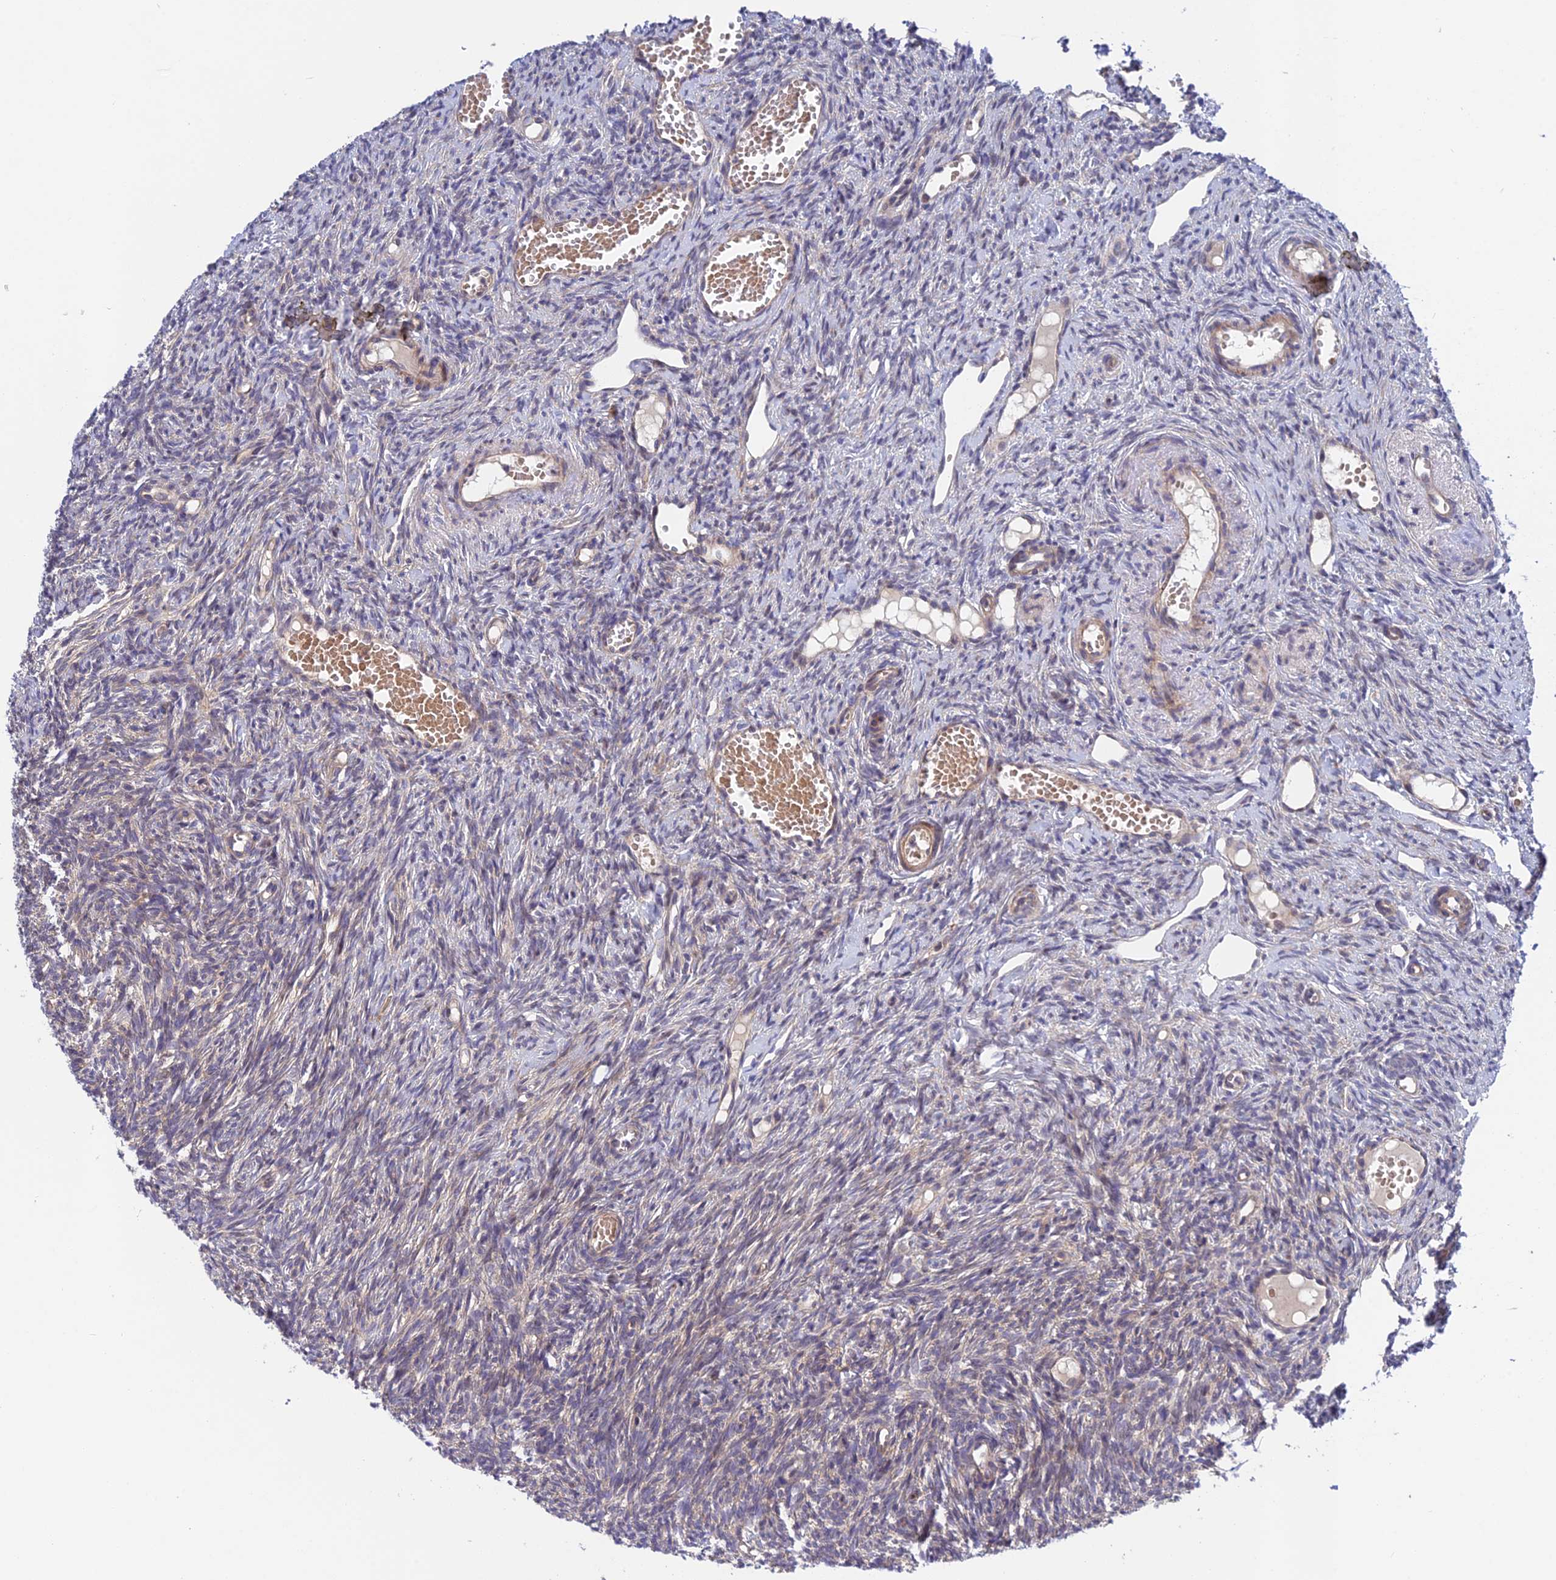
{"staining": {"intensity": "weak", "quantity": "<25%", "location": "cytoplasmic/membranous"}, "tissue": "ovary", "cell_type": "Ovarian stroma cells", "image_type": "normal", "snomed": [{"axis": "morphology", "description": "Normal tissue, NOS"}, {"axis": "topography", "description": "Ovary"}], "caption": "IHC of benign ovary demonstrates no positivity in ovarian stroma cells.", "gene": "UROS", "patient": {"sex": "female", "age": 51}}